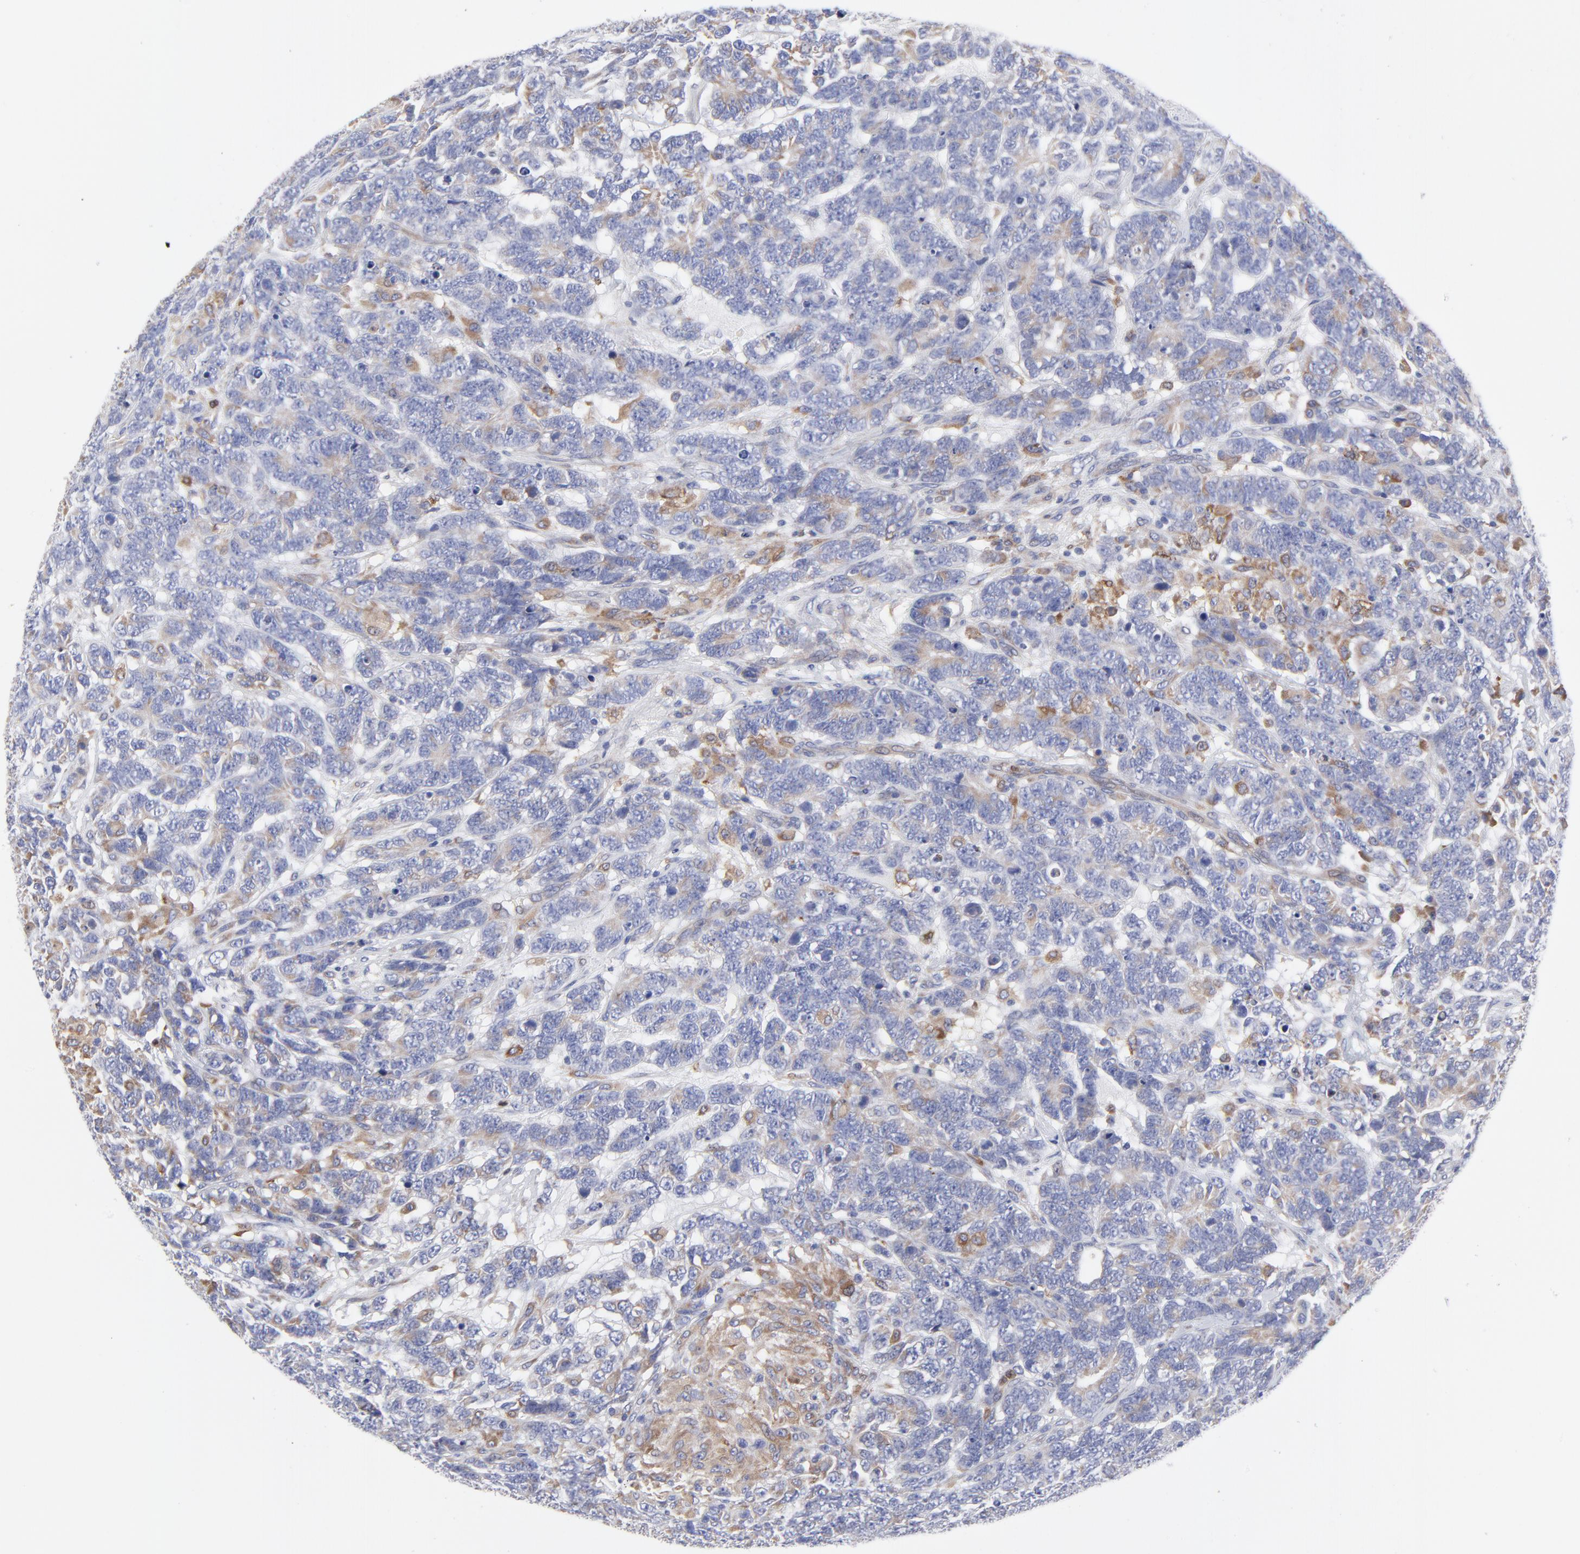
{"staining": {"intensity": "weak", "quantity": "25%-75%", "location": "cytoplasmic/membranous"}, "tissue": "testis cancer", "cell_type": "Tumor cells", "image_type": "cancer", "snomed": [{"axis": "morphology", "description": "Carcinoma, Embryonal, NOS"}, {"axis": "topography", "description": "Testis"}], "caption": "A low amount of weak cytoplasmic/membranous expression is seen in approximately 25%-75% of tumor cells in testis cancer (embryonal carcinoma) tissue.", "gene": "MOSPD2", "patient": {"sex": "male", "age": 26}}